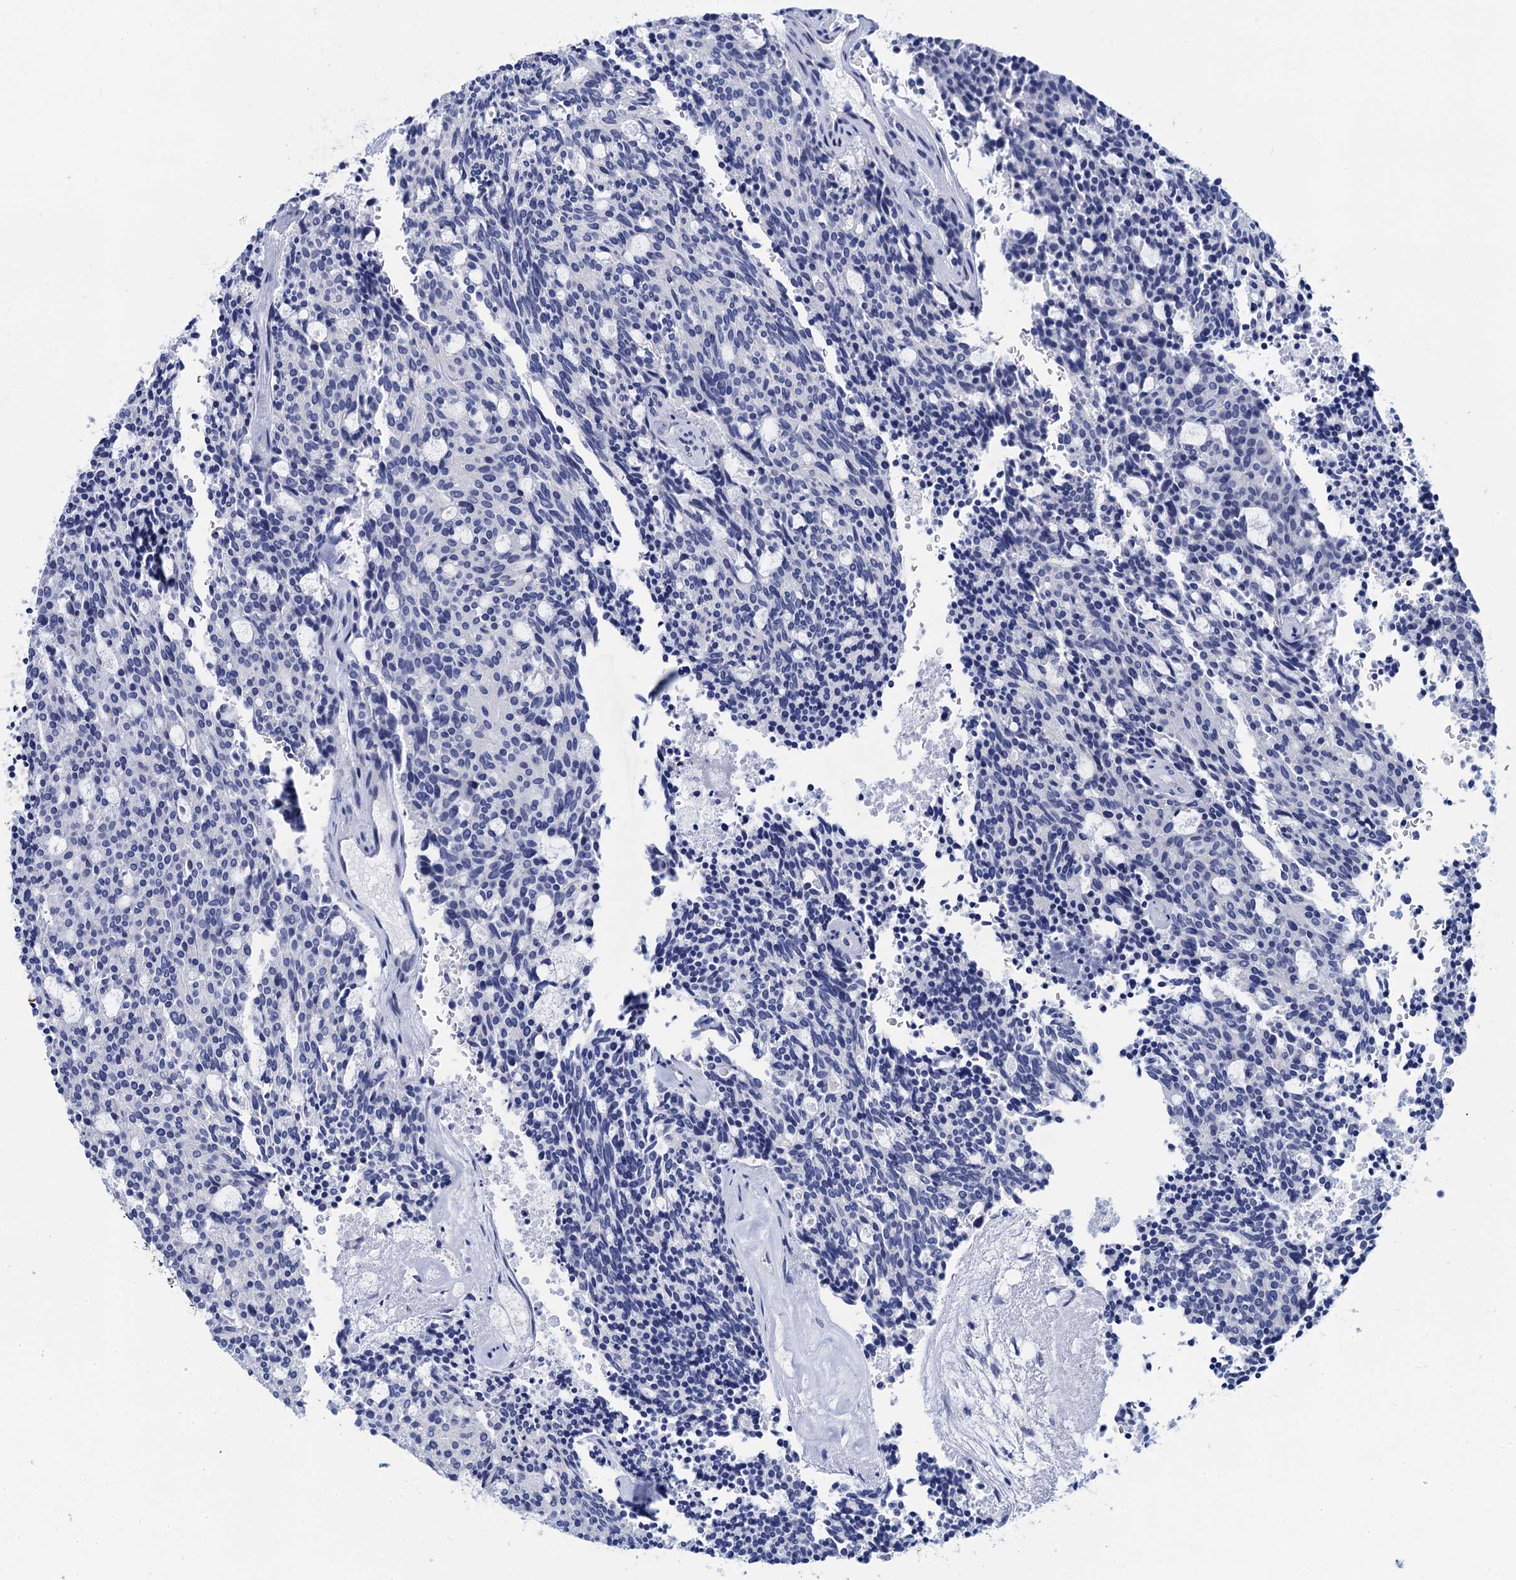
{"staining": {"intensity": "negative", "quantity": "none", "location": "none"}, "tissue": "carcinoid", "cell_type": "Tumor cells", "image_type": "cancer", "snomed": [{"axis": "morphology", "description": "Carcinoid, malignant, NOS"}, {"axis": "topography", "description": "Pancreas"}], "caption": "This photomicrograph is of carcinoid stained with IHC to label a protein in brown with the nuclei are counter-stained blue. There is no expression in tumor cells.", "gene": "LYPD3", "patient": {"sex": "female", "age": 54}}